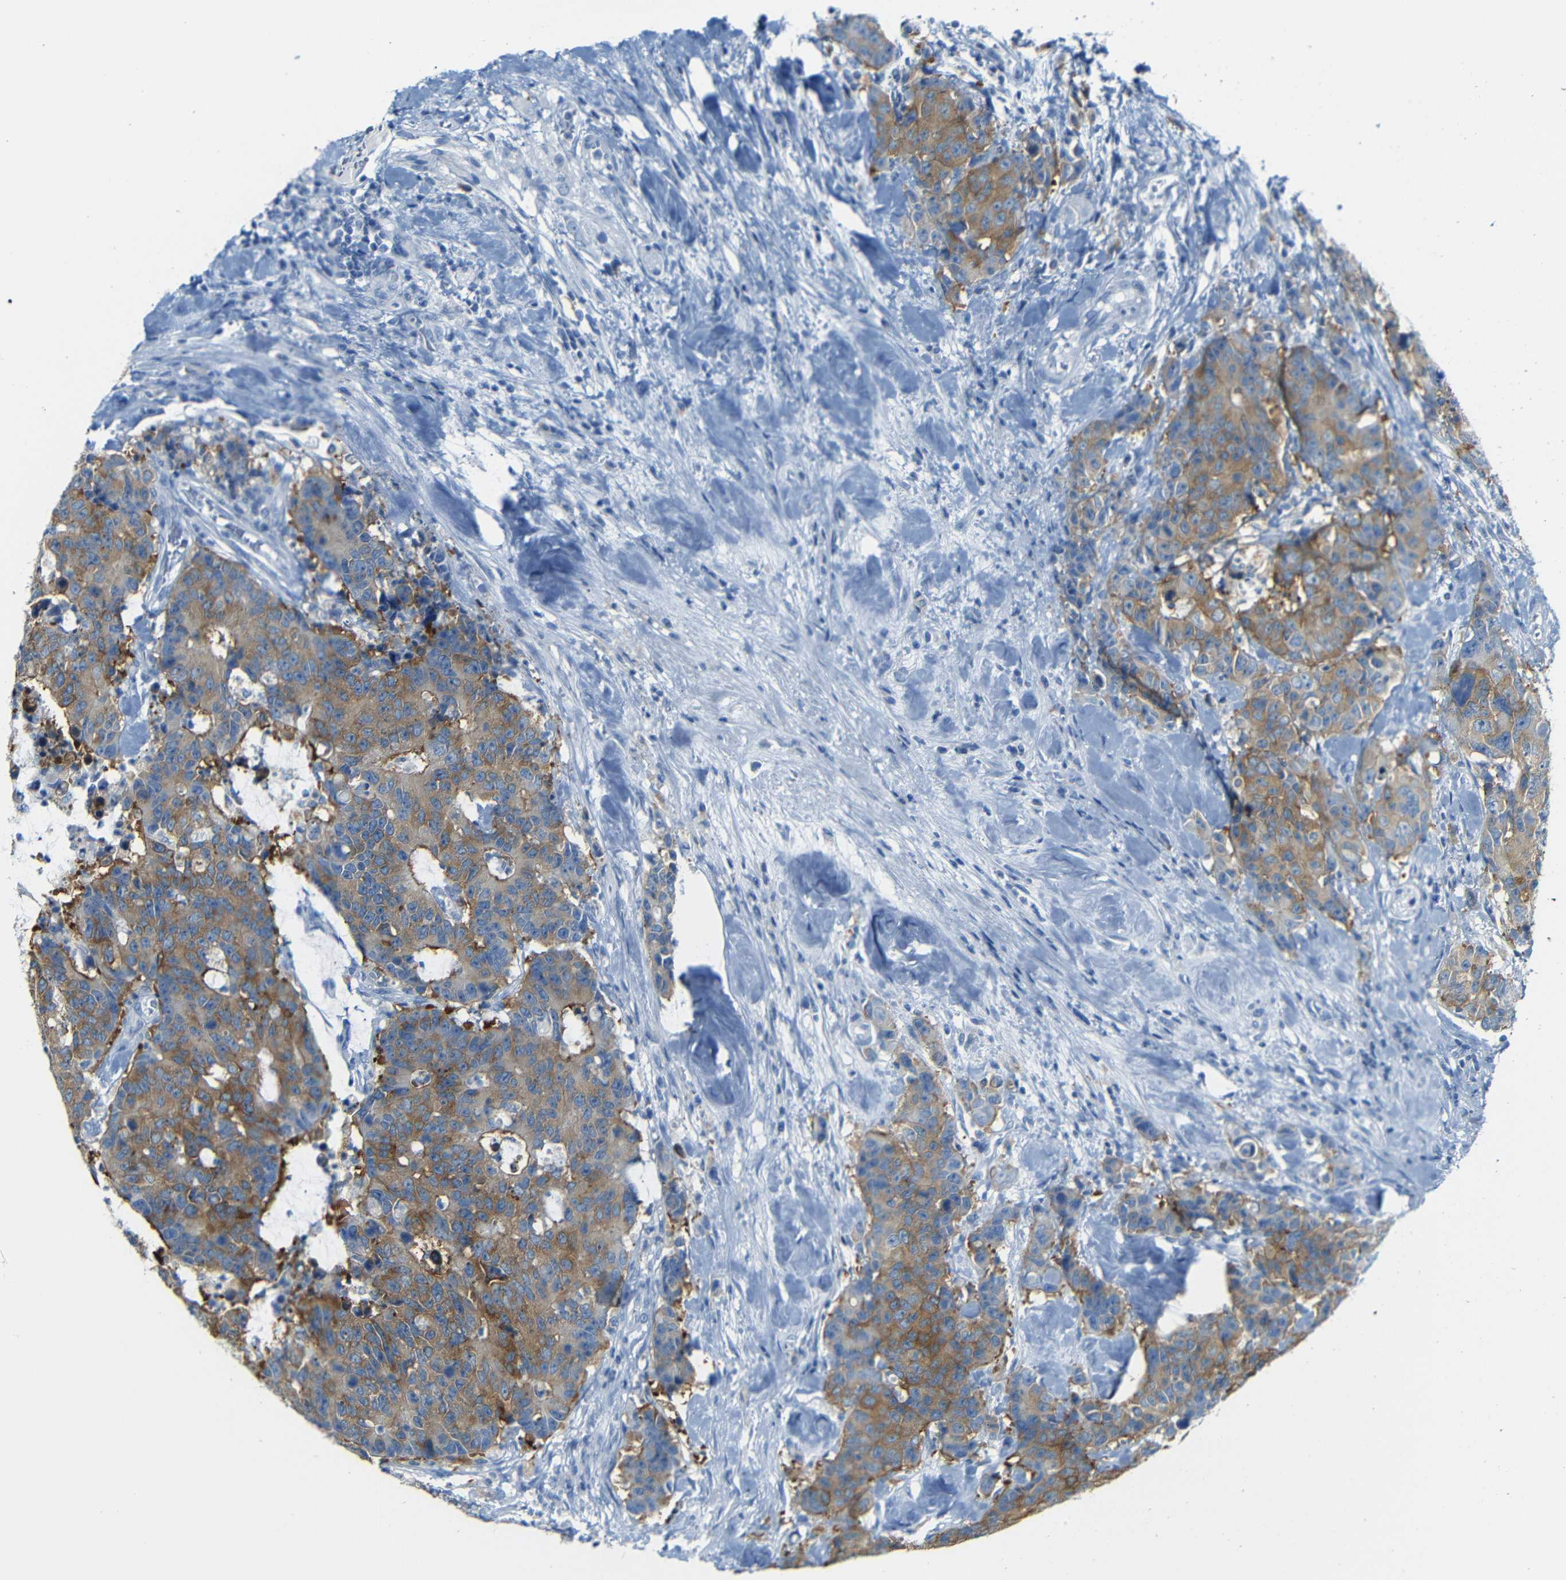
{"staining": {"intensity": "moderate", "quantity": ">75%", "location": "cytoplasmic/membranous"}, "tissue": "colorectal cancer", "cell_type": "Tumor cells", "image_type": "cancer", "snomed": [{"axis": "morphology", "description": "Adenocarcinoma, NOS"}, {"axis": "topography", "description": "Colon"}], "caption": "This image displays IHC staining of adenocarcinoma (colorectal), with medium moderate cytoplasmic/membranous expression in about >75% of tumor cells.", "gene": "FCRL1", "patient": {"sex": "female", "age": 86}}